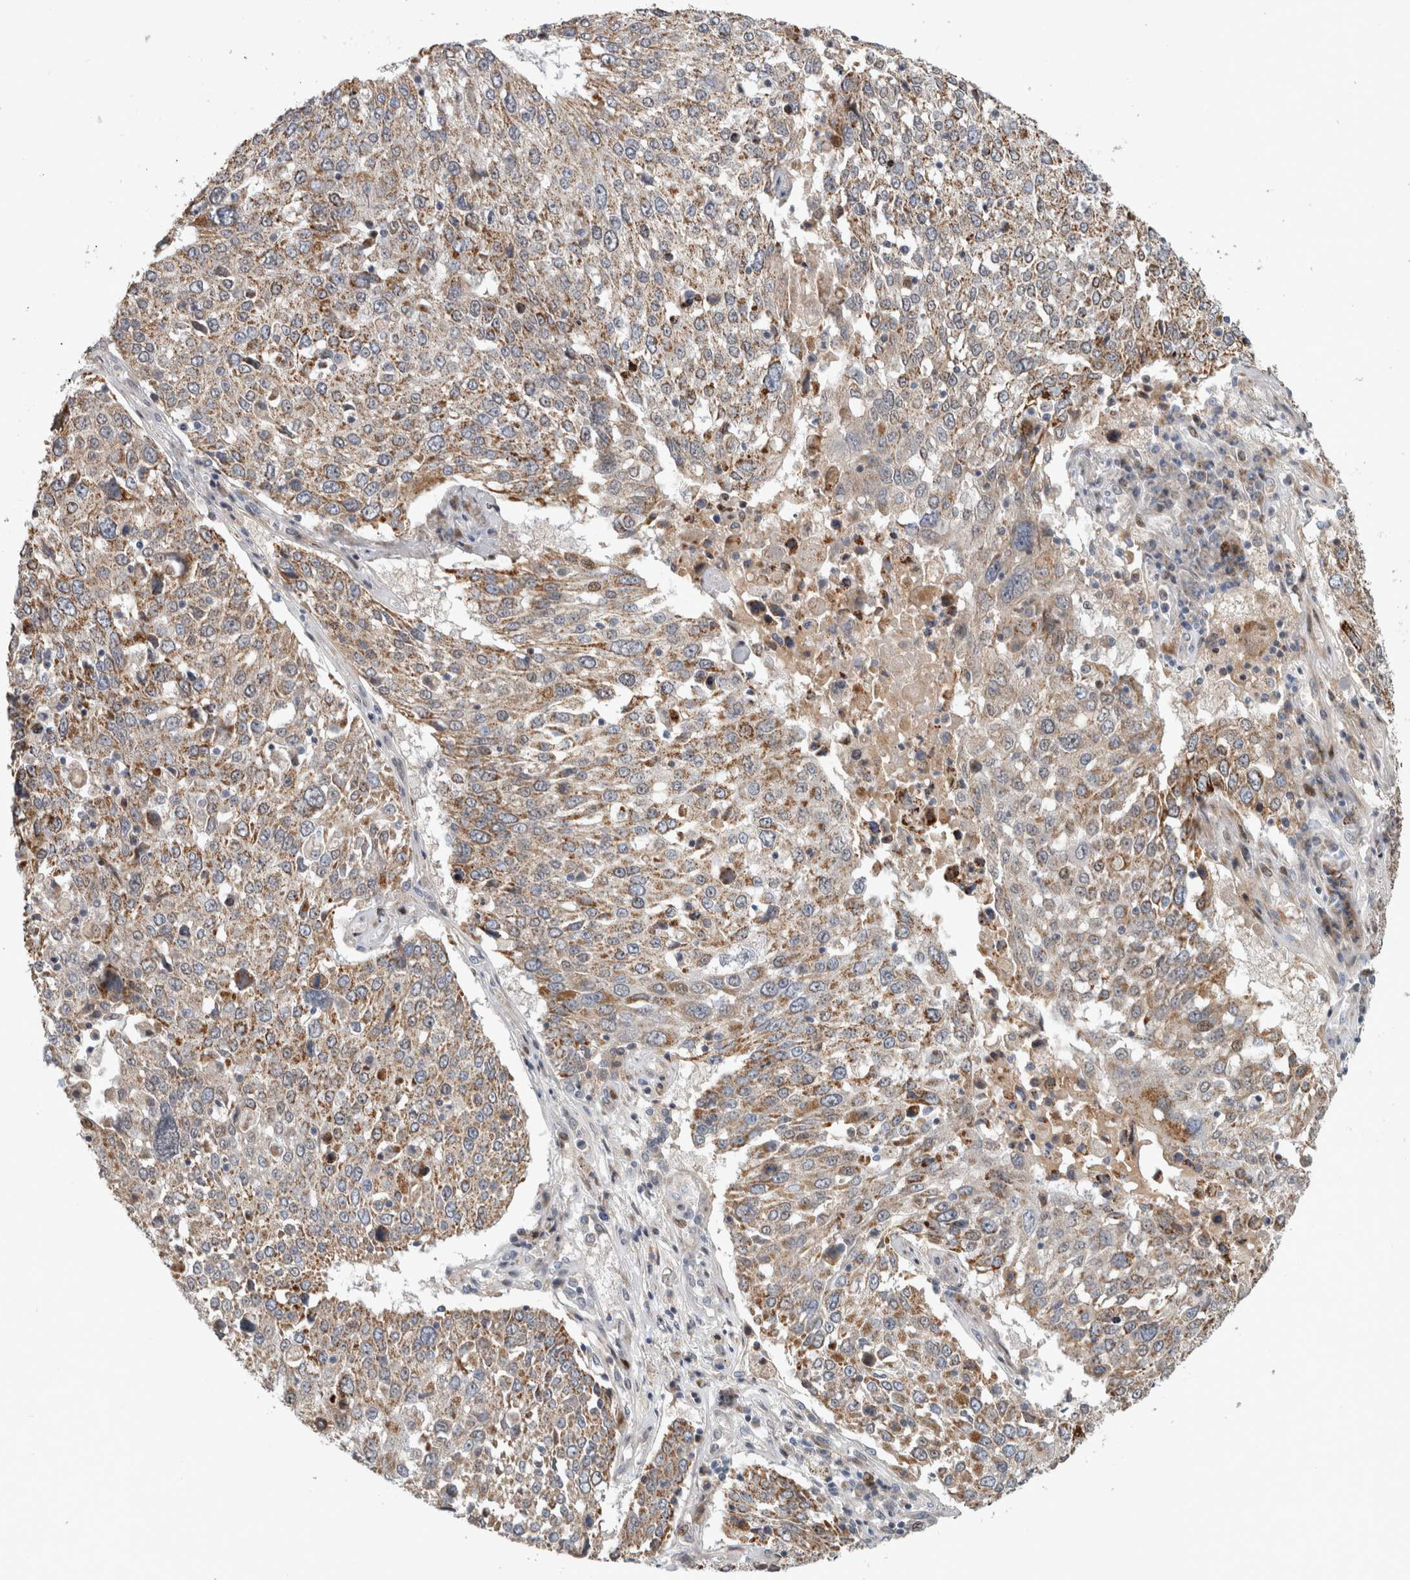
{"staining": {"intensity": "moderate", "quantity": ">75%", "location": "cytoplasmic/membranous"}, "tissue": "lung cancer", "cell_type": "Tumor cells", "image_type": "cancer", "snomed": [{"axis": "morphology", "description": "Squamous cell carcinoma, NOS"}, {"axis": "topography", "description": "Lung"}], "caption": "IHC image of lung squamous cell carcinoma stained for a protein (brown), which demonstrates medium levels of moderate cytoplasmic/membranous positivity in about >75% of tumor cells.", "gene": "RBM48", "patient": {"sex": "male", "age": 65}}